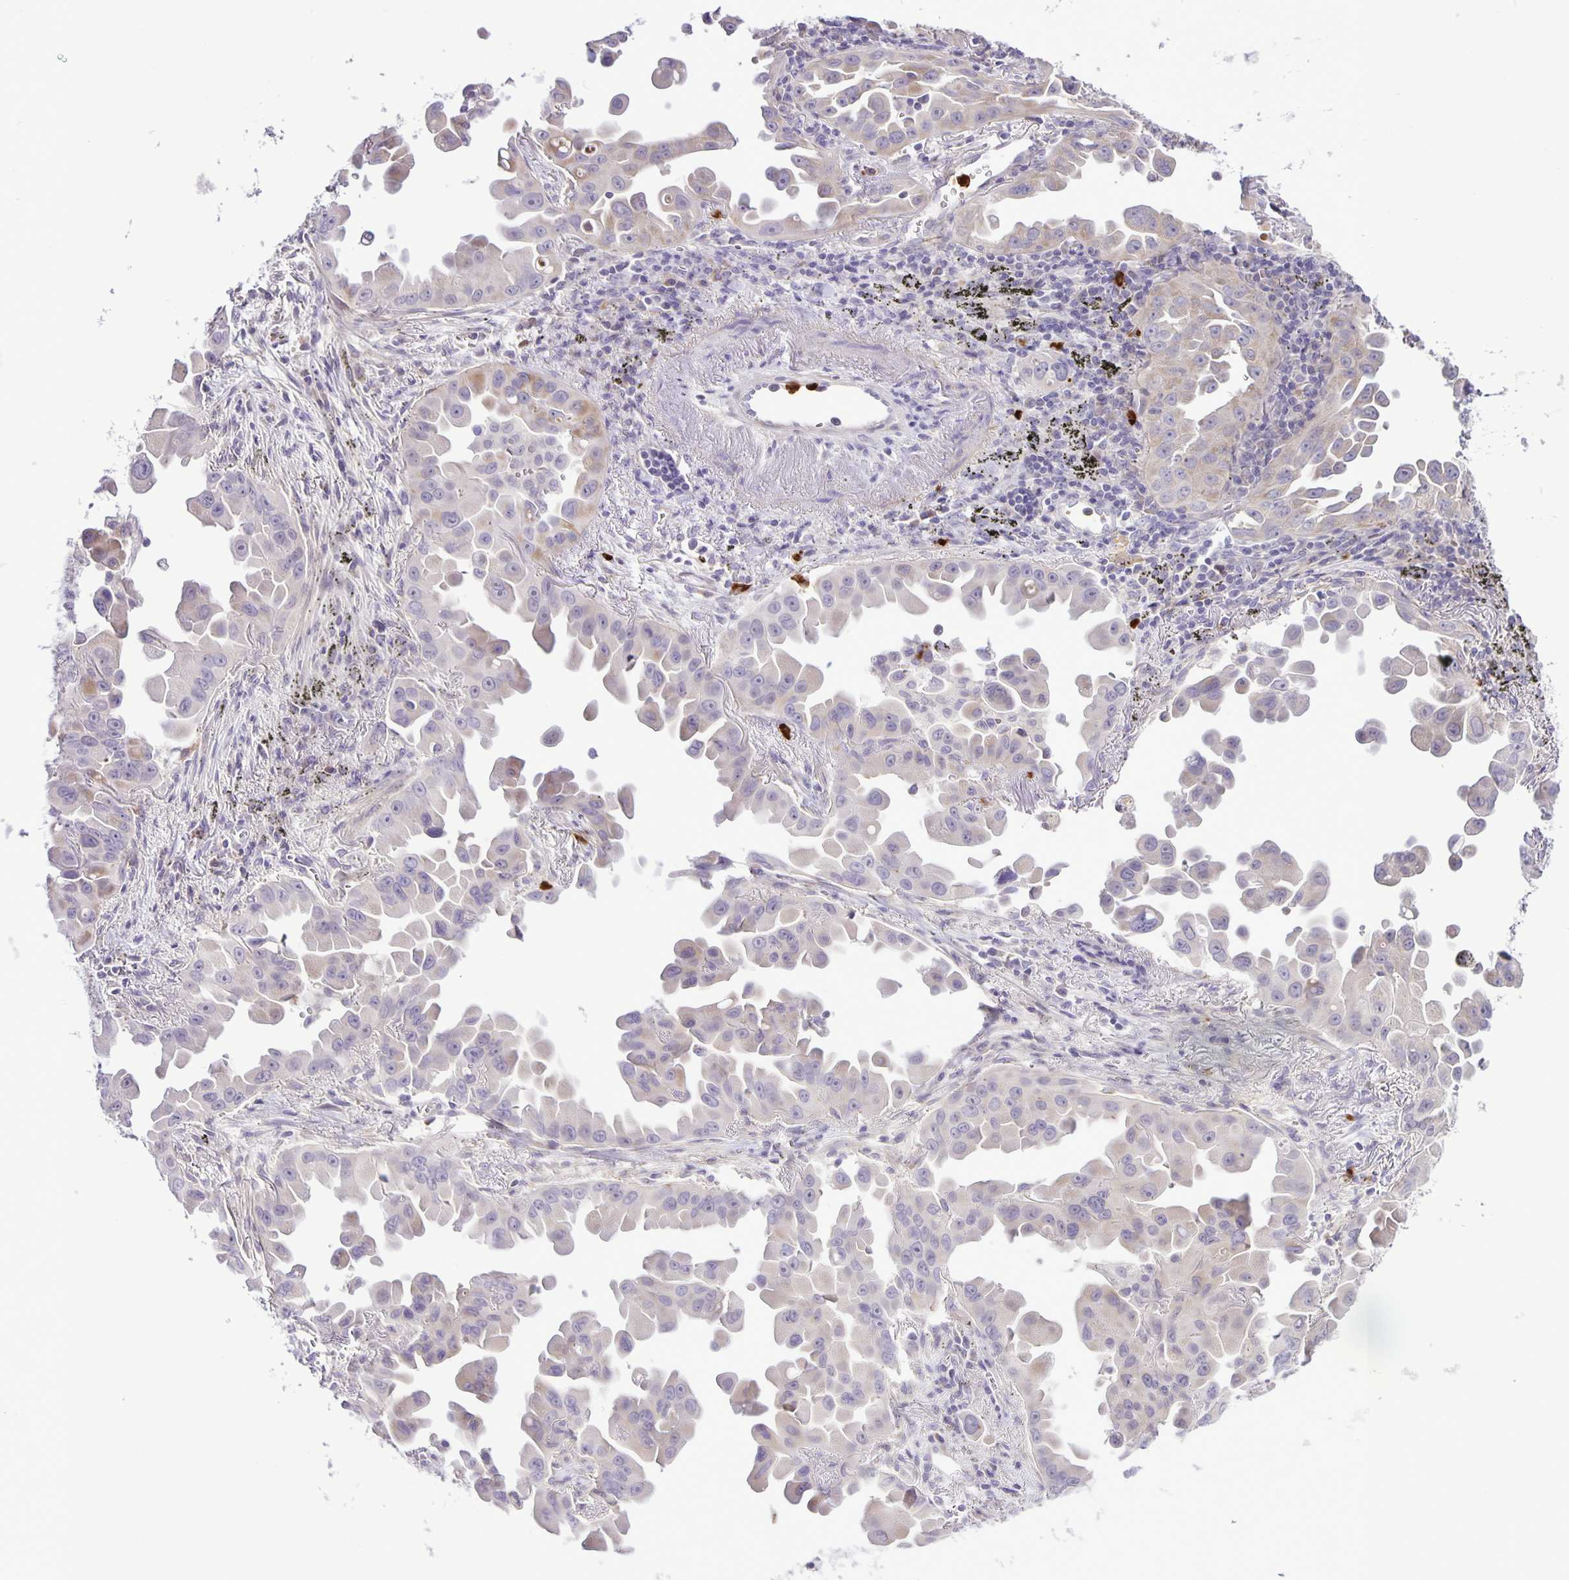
{"staining": {"intensity": "negative", "quantity": "none", "location": "none"}, "tissue": "lung cancer", "cell_type": "Tumor cells", "image_type": "cancer", "snomed": [{"axis": "morphology", "description": "Adenocarcinoma, NOS"}, {"axis": "topography", "description": "Lung"}], "caption": "Immunohistochemistry histopathology image of adenocarcinoma (lung) stained for a protein (brown), which demonstrates no staining in tumor cells. (Brightfield microscopy of DAB (3,3'-diaminobenzidine) IHC at high magnification).", "gene": "ADCK1", "patient": {"sex": "male", "age": 68}}